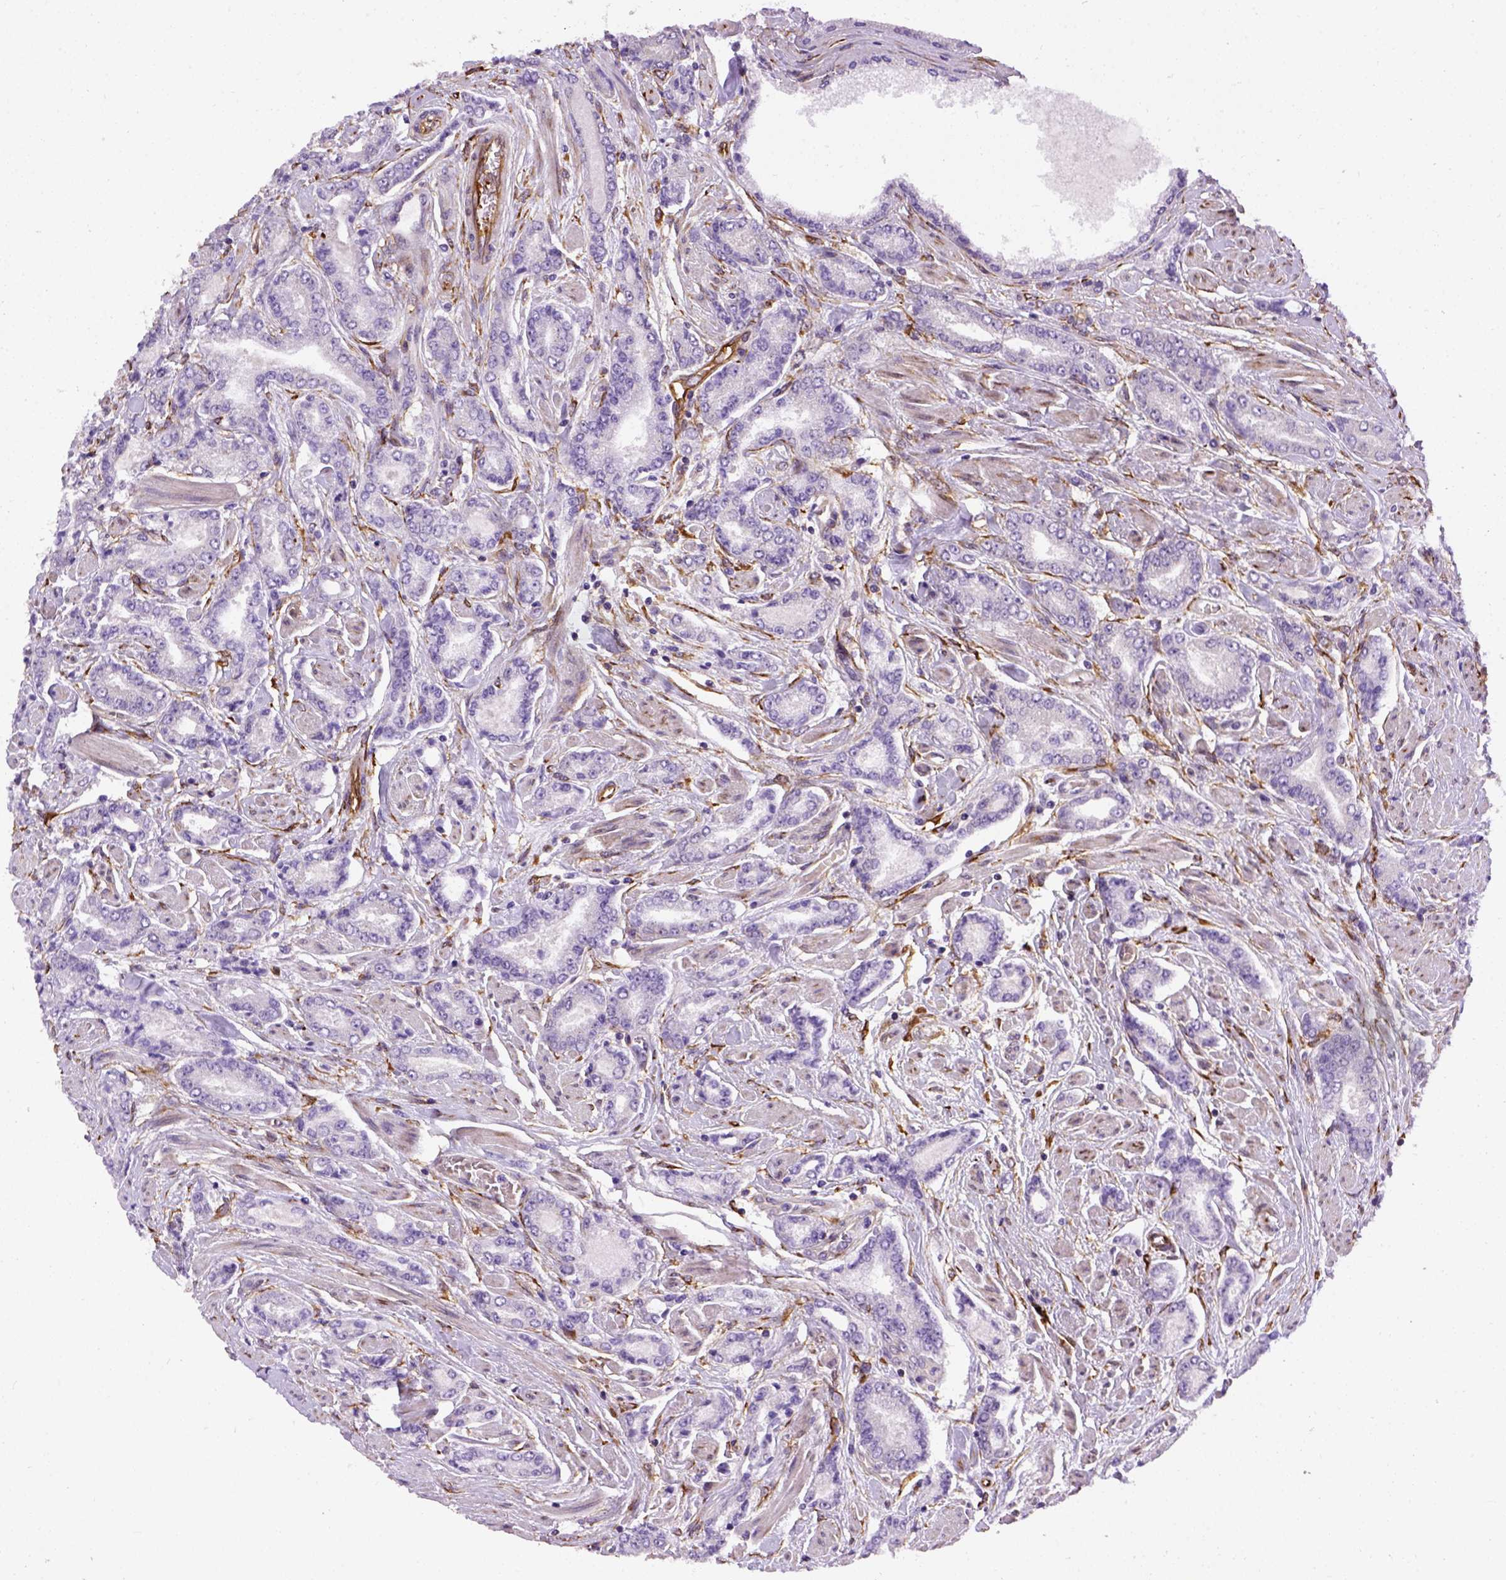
{"staining": {"intensity": "negative", "quantity": "none", "location": "none"}, "tissue": "prostate cancer", "cell_type": "Tumor cells", "image_type": "cancer", "snomed": [{"axis": "morphology", "description": "Adenocarcinoma, NOS"}, {"axis": "topography", "description": "Prostate"}], "caption": "IHC micrograph of neoplastic tissue: human prostate adenocarcinoma stained with DAB exhibits no significant protein expression in tumor cells. (DAB (3,3'-diaminobenzidine) immunohistochemistry (IHC) with hematoxylin counter stain).", "gene": "KAZN", "patient": {"sex": "male", "age": 64}}